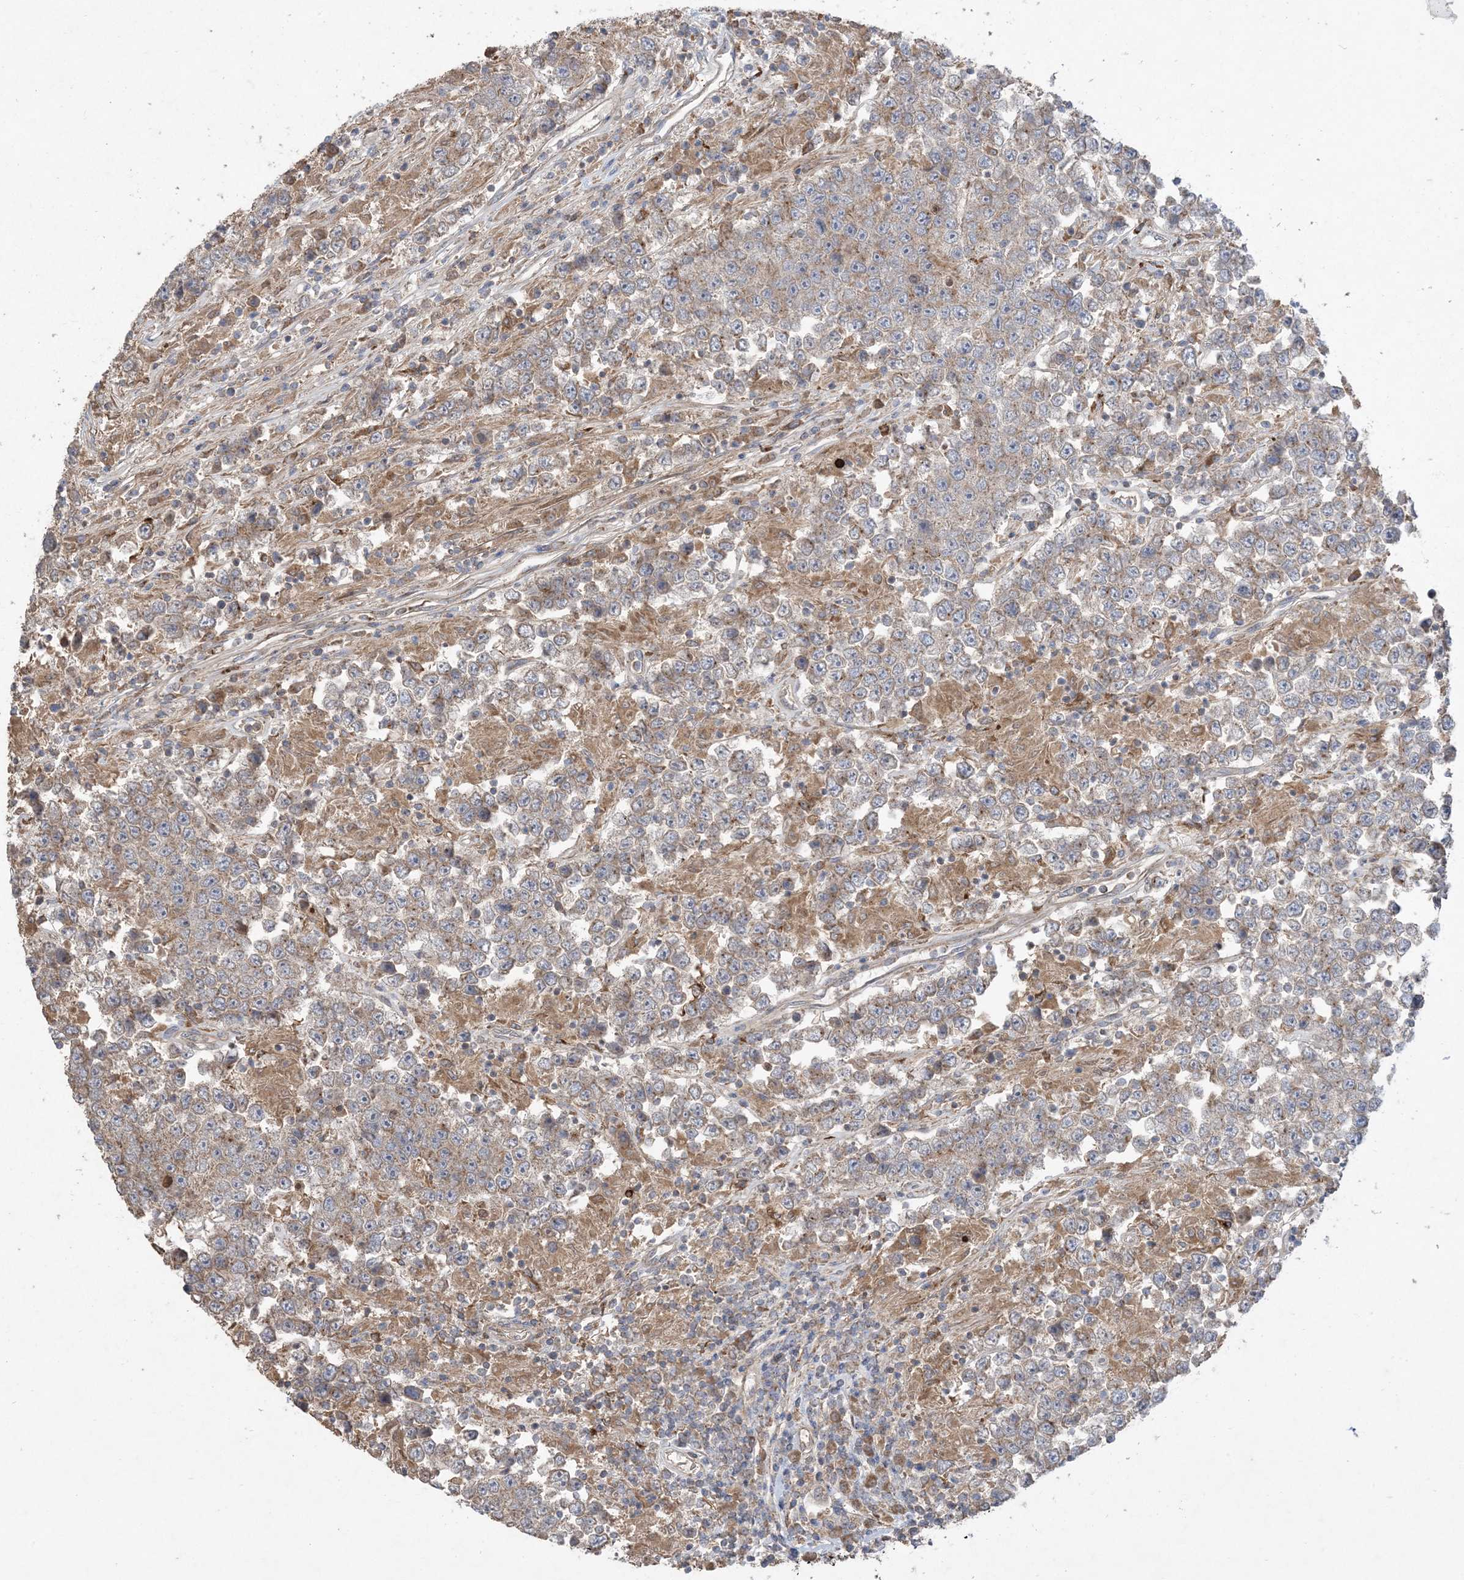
{"staining": {"intensity": "weak", "quantity": "25%-75%", "location": "cytoplasmic/membranous"}, "tissue": "testis cancer", "cell_type": "Tumor cells", "image_type": "cancer", "snomed": [{"axis": "morphology", "description": "Normal tissue, NOS"}, {"axis": "morphology", "description": "Urothelial carcinoma, High grade"}, {"axis": "morphology", "description": "Seminoma, NOS"}, {"axis": "morphology", "description": "Carcinoma, Embryonal, NOS"}, {"axis": "topography", "description": "Urinary bladder"}, {"axis": "topography", "description": "Testis"}], "caption": "Immunohistochemistry (IHC) (DAB) staining of testis cancer (embryonal carcinoma) demonstrates weak cytoplasmic/membranous protein expression in about 25%-75% of tumor cells. (DAB (3,3'-diaminobenzidine) IHC, brown staining for protein, blue staining for nuclei).", "gene": "MASP2", "patient": {"sex": "male", "age": 41}}